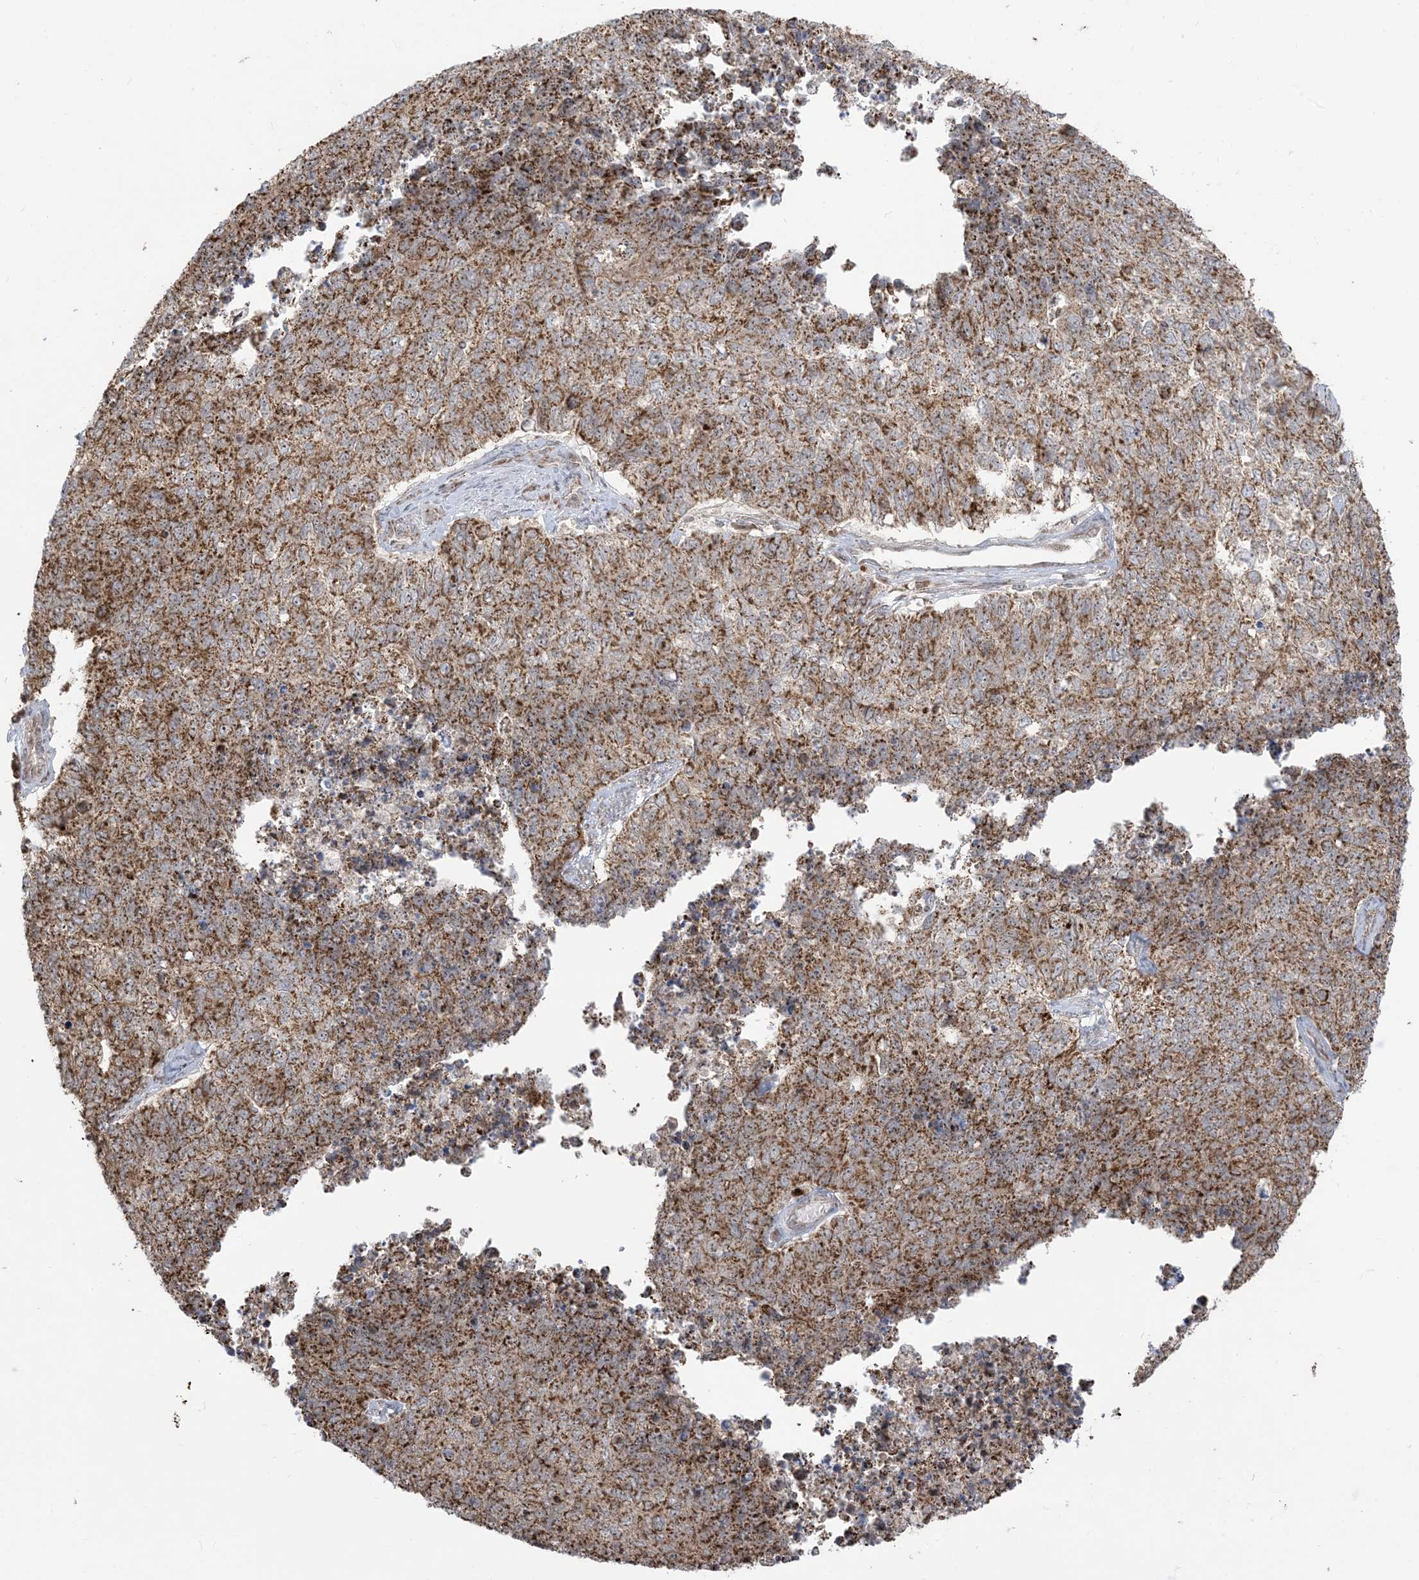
{"staining": {"intensity": "moderate", "quantity": ">75%", "location": "cytoplasmic/membranous"}, "tissue": "cervical cancer", "cell_type": "Tumor cells", "image_type": "cancer", "snomed": [{"axis": "morphology", "description": "Squamous cell carcinoma, NOS"}, {"axis": "topography", "description": "Cervix"}], "caption": "An image of cervical cancer (squamous cell carcinoma) stained for a protein displays moderate cytoplasmic/membranous brown staining in tumor cells. (Stains: DAB in brown, nuclei in blue, Microscopy: brightfield microscopy at high magnification).", "gene": "MAPKBP1", "patient": {"sex": "female", "age": 63}}